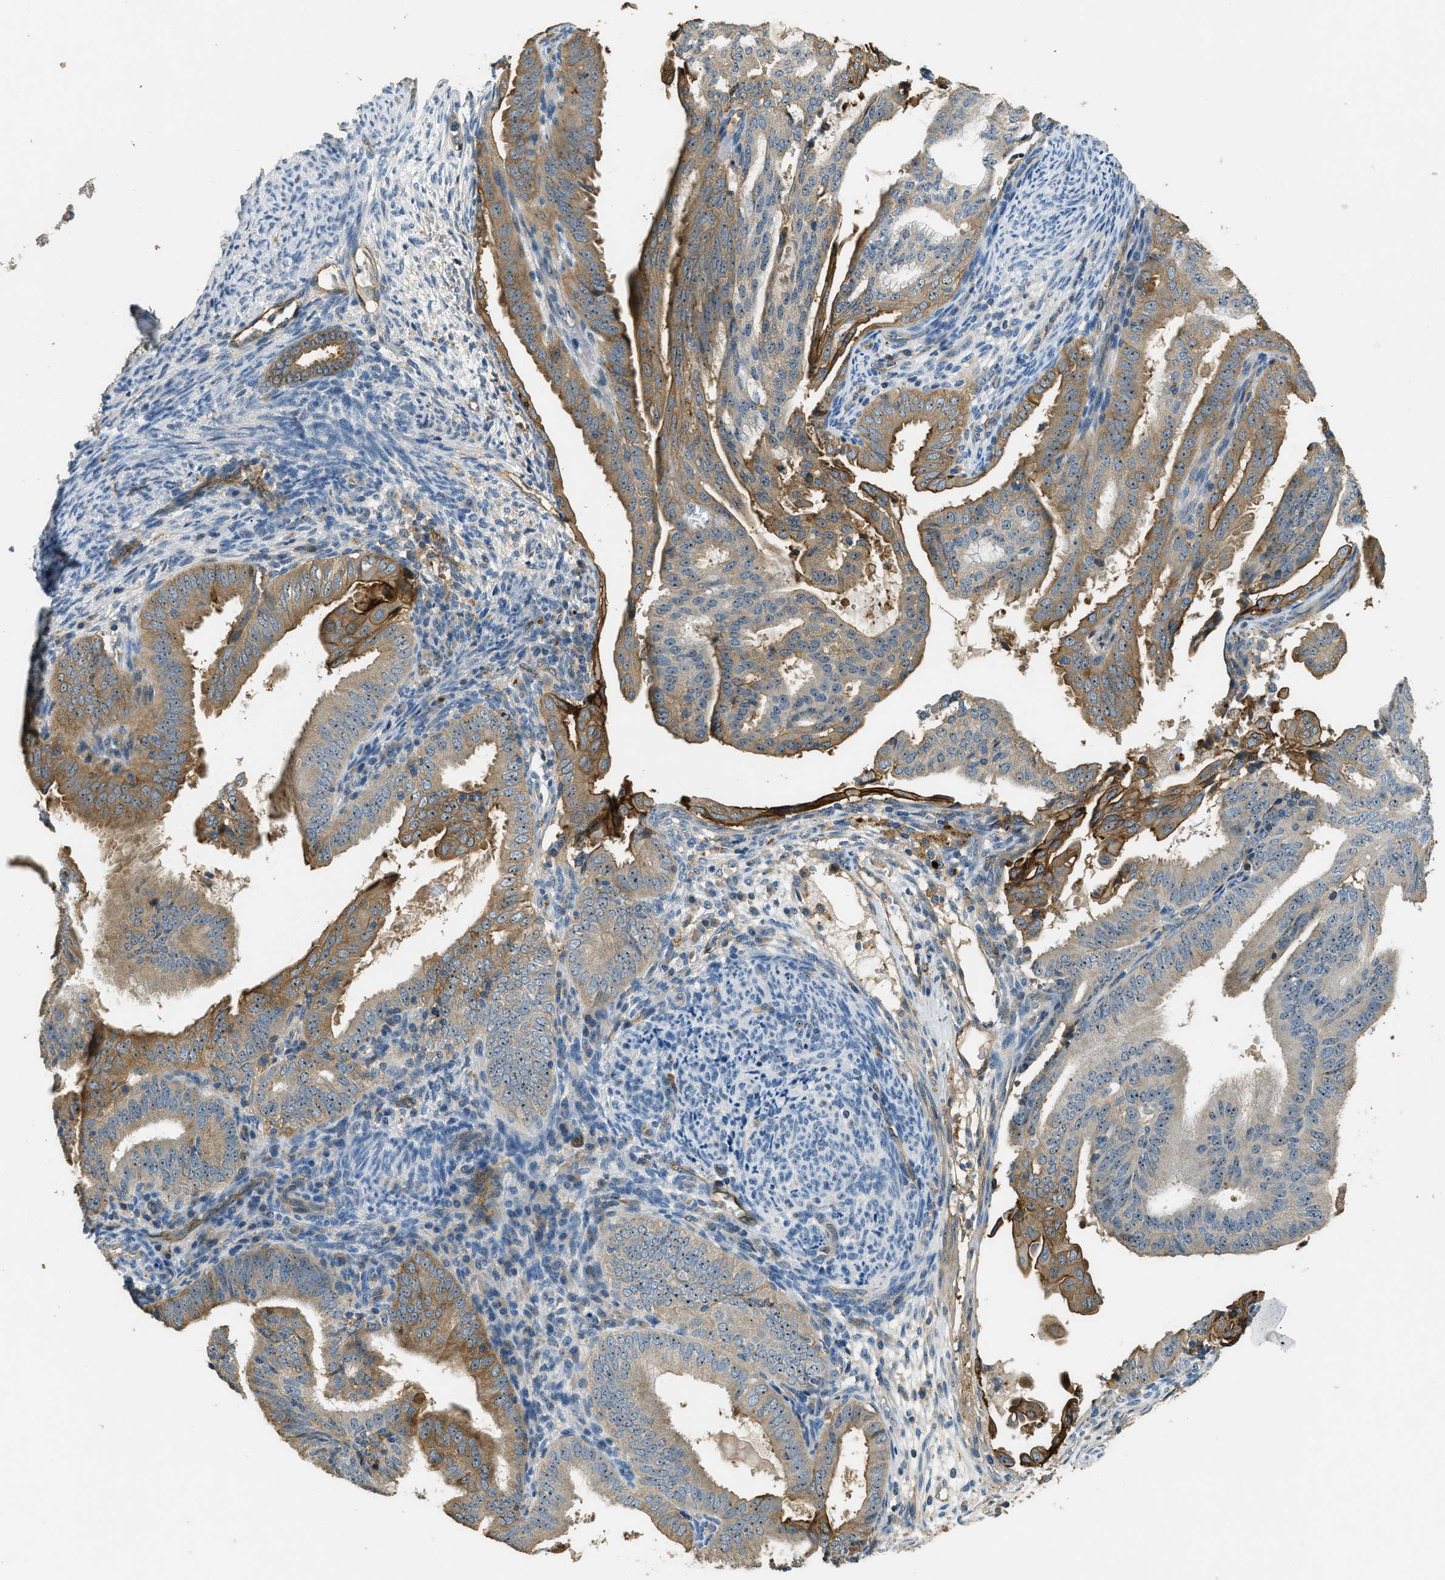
{"staining": {"intensity": "moderate", "quantity": ">75%", "location": "cytoplasmic/membranous,nuclear"}, "tissue": "endometrial cancer", "cell_type": "Tumor cells", "image_type": "cancer", "snomed": [{"axis": "morphology", "description": "Adenocarcinoma, NOS"}, {"axis": "topography", "description": "Endometrium"}], "caption": "Adenocarcinoma (endometrial) stained for a protein (brown) reveals moderate cytoplasmic/membranous and nuclear positive expression in approximately >75% of tumor cells.", "gene": "OSMR", "patient": {"sex": "female", "age": 58}}